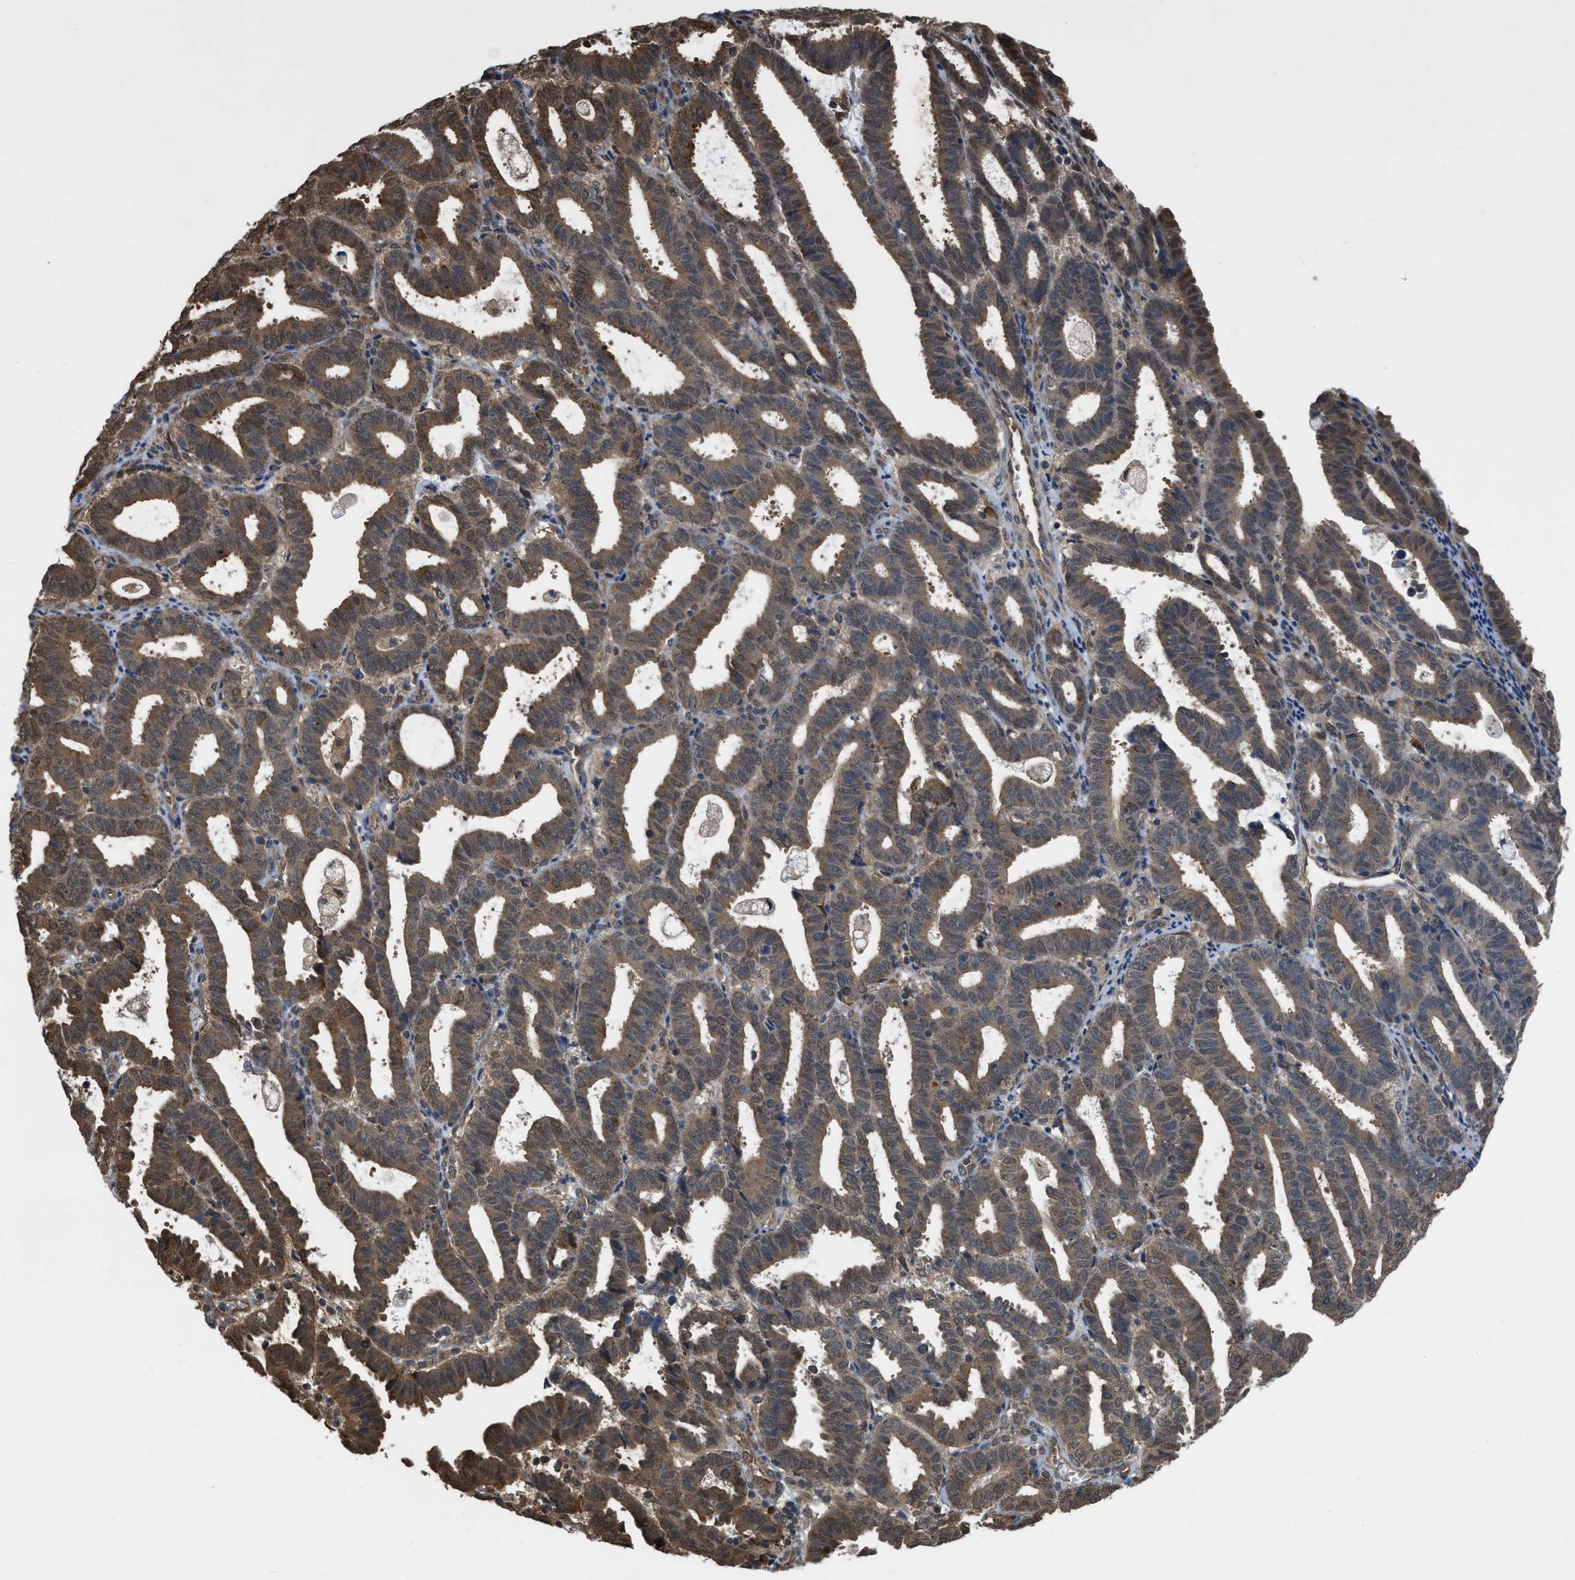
{"staining": {"intensity": "moderate", "quantity": "25%-75%", "location": "cytoplasmic/membranous"}, "tissue": "endometrial cancer", "cell_type": "Tumor cells", "image_type": "cancer", "snomed": [{"axis": "morphology", "description": "Adenocarcinoma, NOS"}, {"axis": "topography", "description": "Uterus"}], "caption": "Human endometrial adenocarcinoma stained with a protein marker demonstrates moderate staining in tumor cells.", "gene": "BCL7C", "patient": {"sex": "female", "age": 83}}